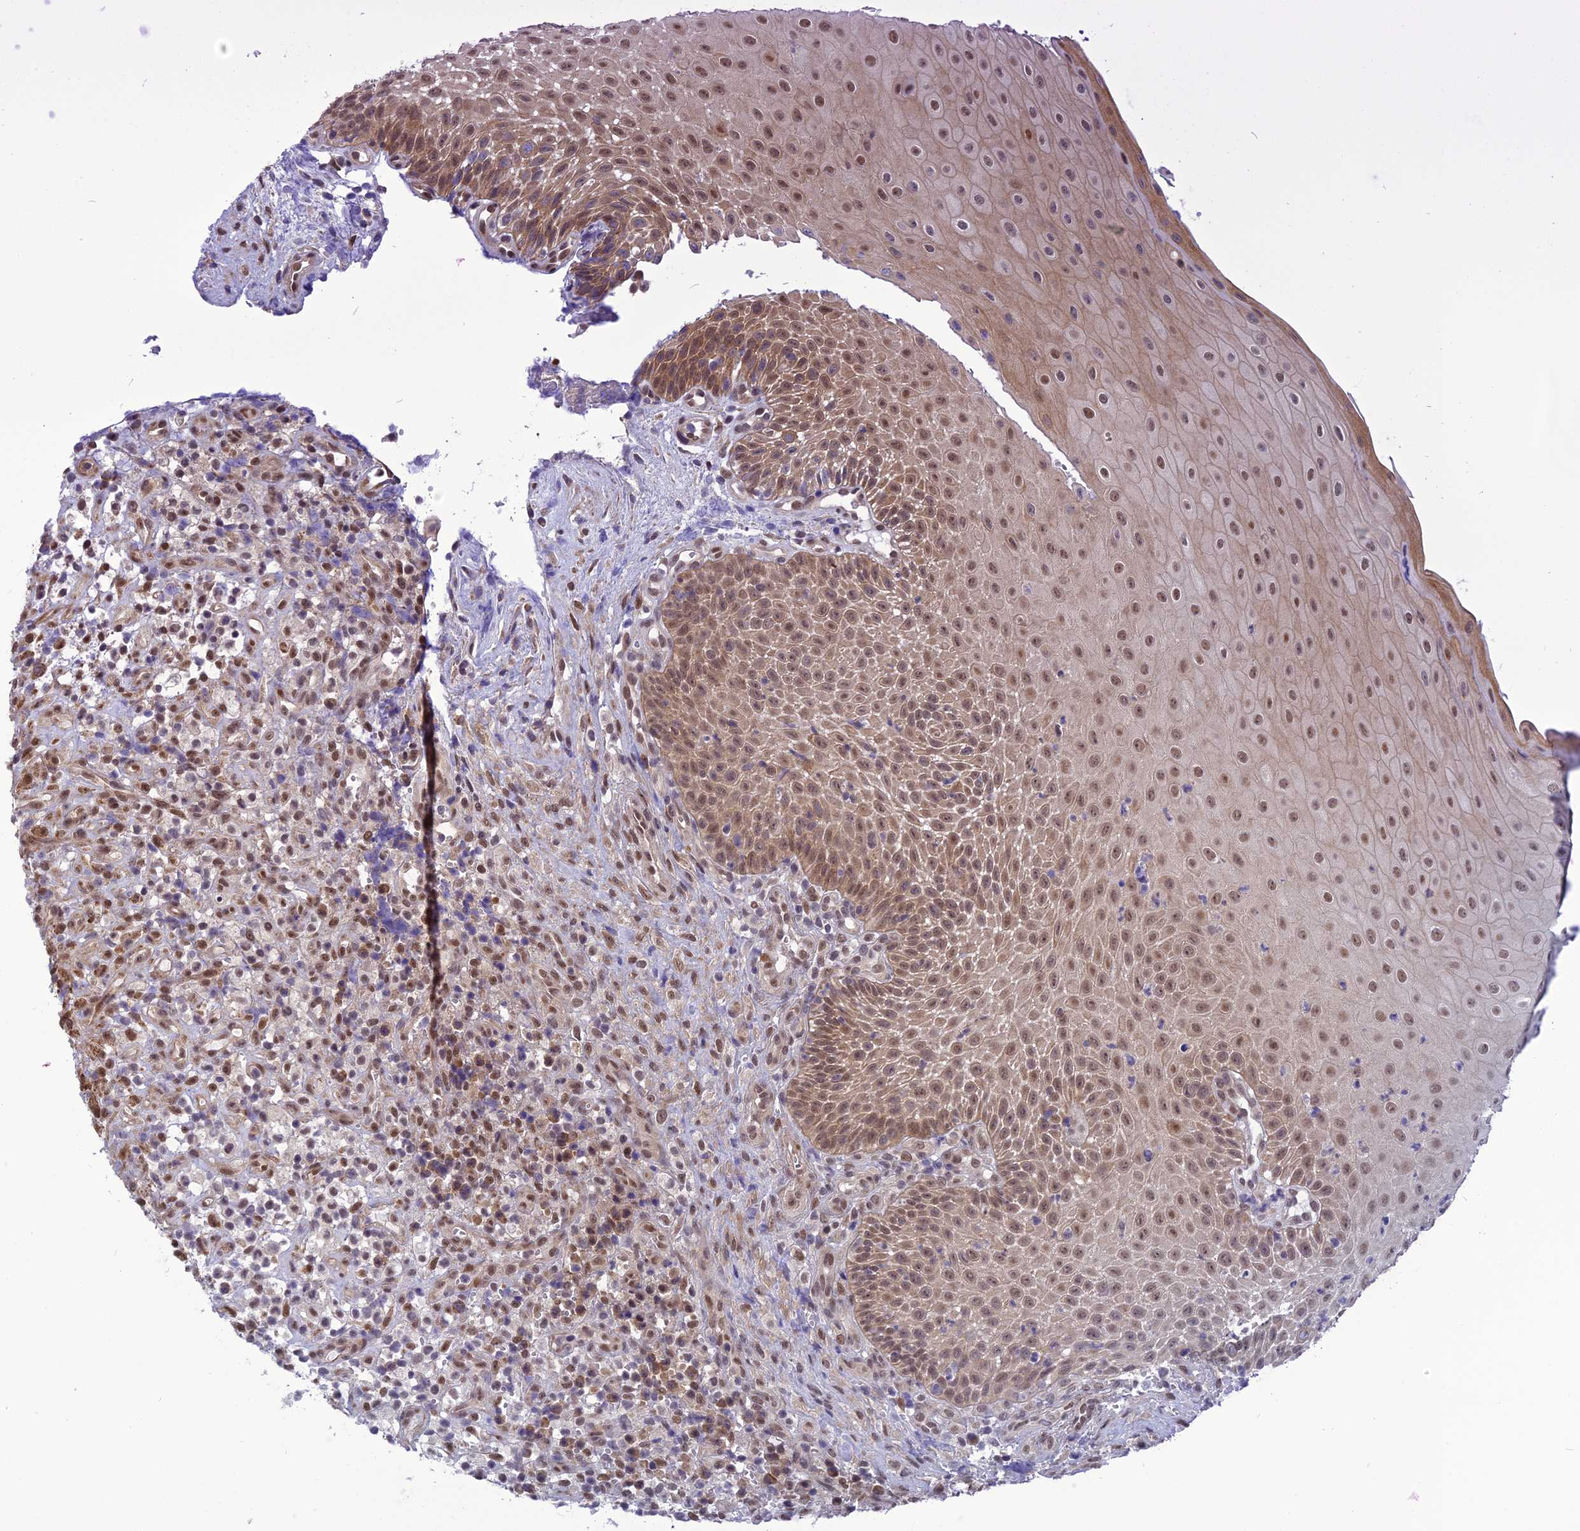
{"staining": {"intensity": "moderate", "quantity": ">75%", "location": "cytoplasmic/membranous,nuclear"}, "tissue": "oral mucosa", "cell_type": "Squamous epithelial cells", "image_type": "normal", "snomed": [{"axis": "morphology", "description": "Normal tissue, NOS"}, {"axis": "topography", "description": "Oral tissue"}], "caption": "DAB immunohistochemical staining of unremarkable oral mucosa shows moderate cytoplasmic/membranous,nuclear protein staining in about >75% of squamous epithelial cells.", "gene": "RTRAF", "patient": {"sex": "female", "age": 13}}